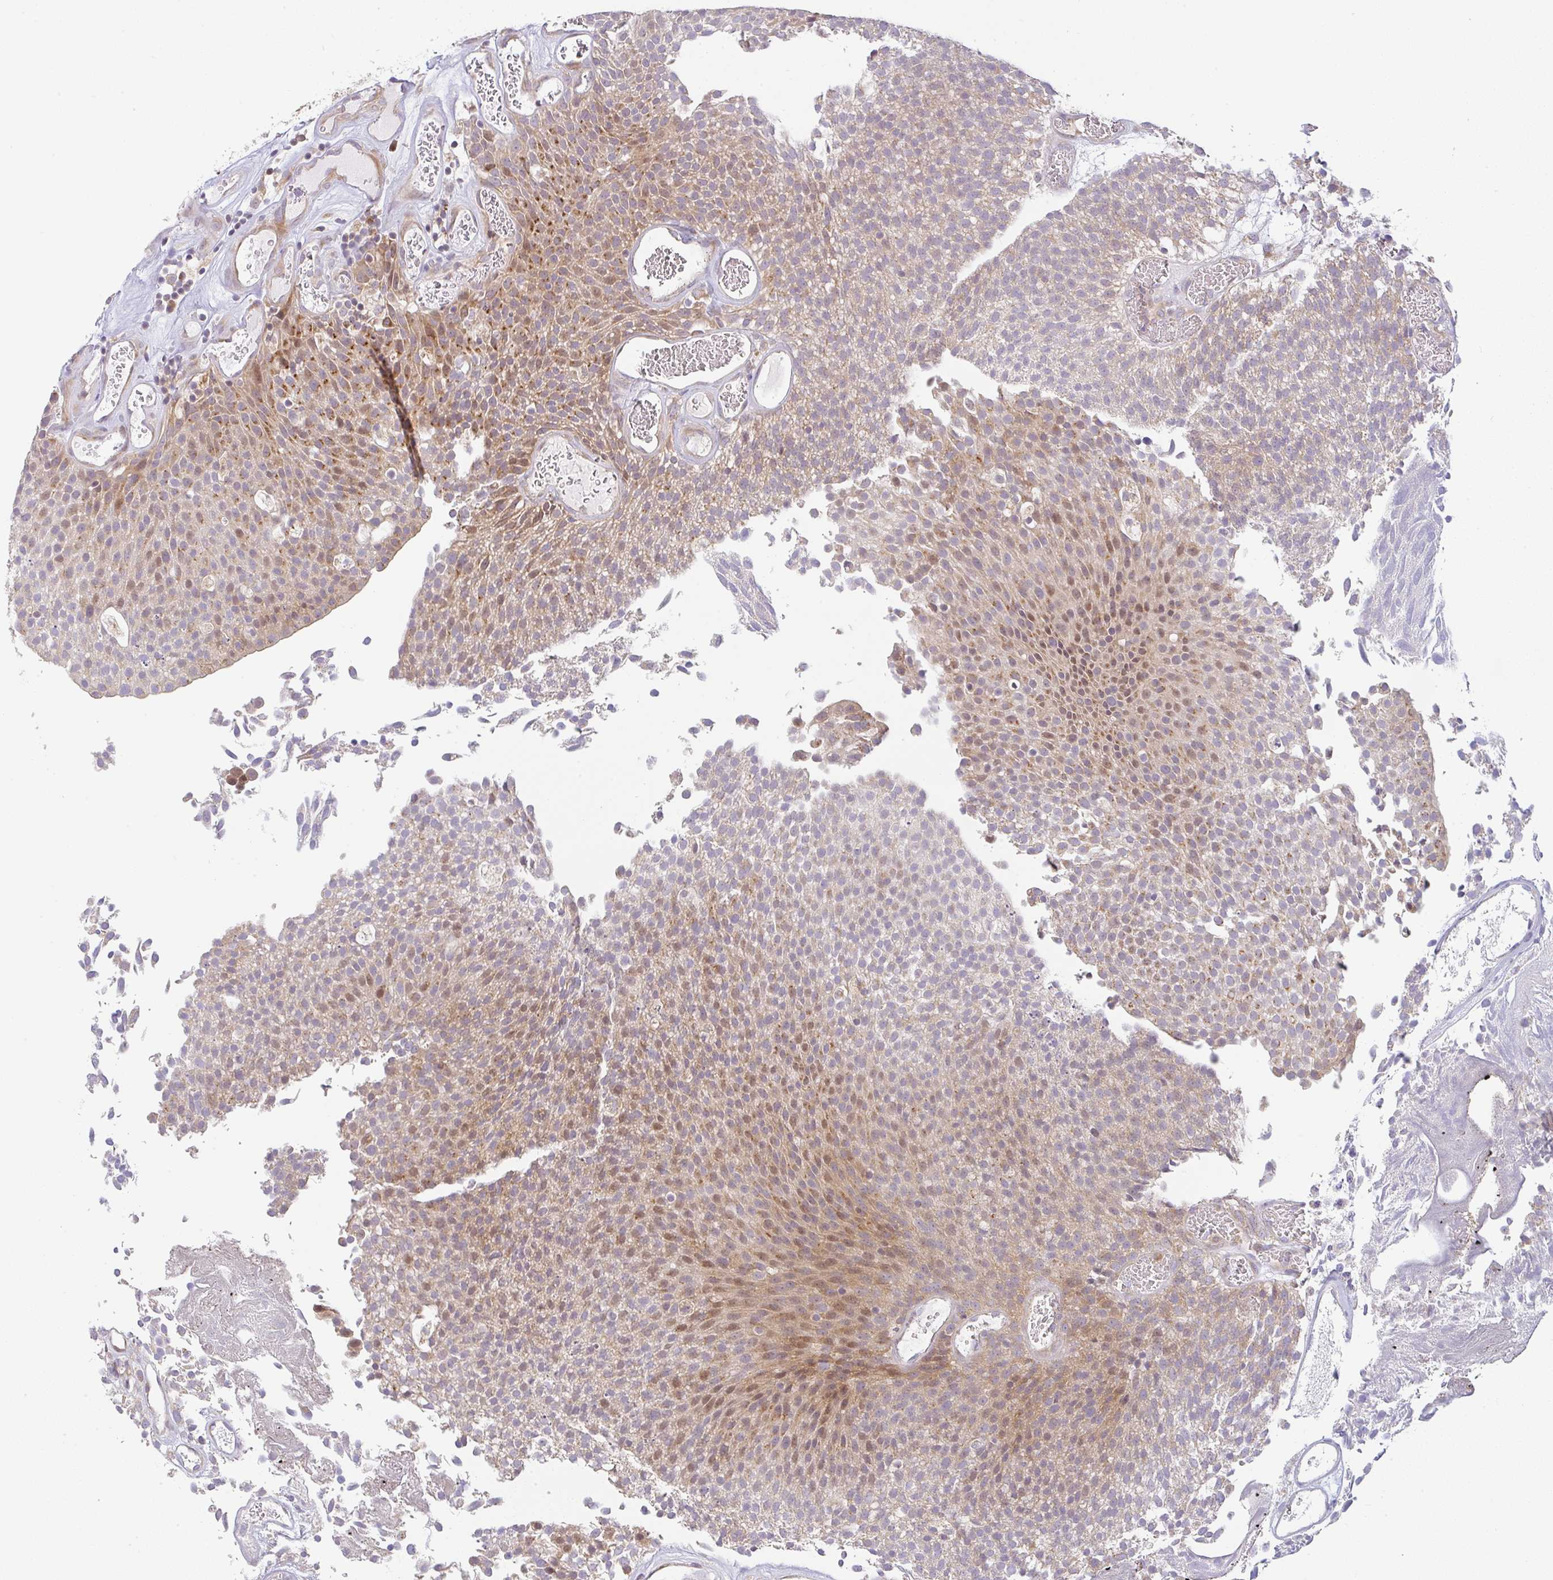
{"staining": {"intensity": "moderate", "quantity": "25%-75%", "location": "cytoplasmic/membranous,nuclear"}, "tissue": "urothelial cancer", "cell_type": "Tumor cells", "image_type": "cancer", "snomed": [{"axis": "morphology", "description": "Urothelial carcinoma, Low grade"}, {"axis": "topography", "description": "Urinary bladder"}], "caption": "Protein staining of low-grade urothelial carcinoma tissue reveals moderate cytoplasmic/membranous and nuclear positivity in about 25%-75% of tumor cells.", "gene": "MOB1A", "patient": {"sex": "female", "age": 79}}